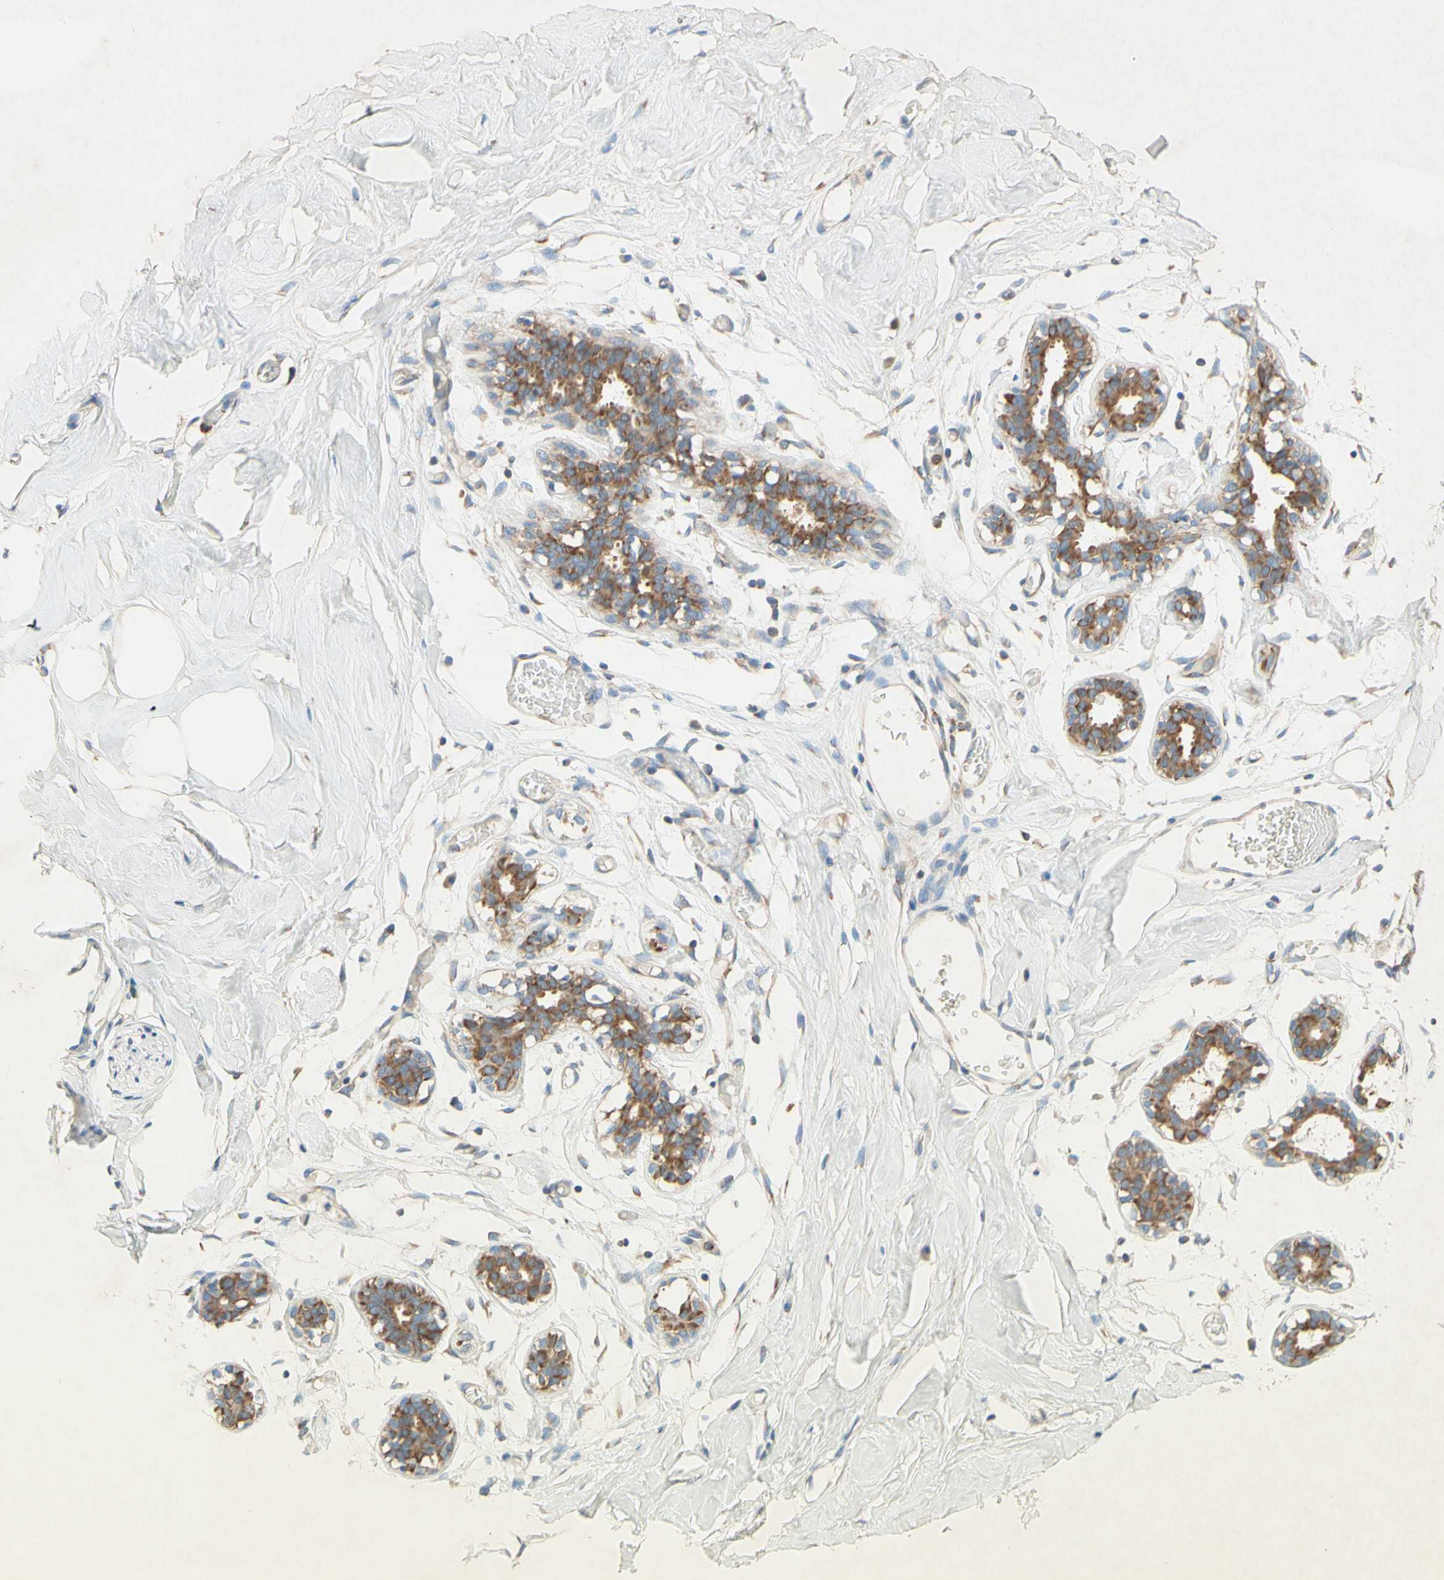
{"staining": {"intensity": "negative", "quantity": "none", "location": "none"}, "tissue": "adipose tissue", "cell_type": "Adipocytes", "image_type": "normal", "snomed": [{"axis": "morphology", "description": "Normal tissue, NOS"}, {"axis": "topography", "description": "Breast"}, {"axis": "topography", "description": "Adipose tissue"}], "caption": "Adipocytes show no significant expression in normal adipose tissue. (Stains: DAB (3,3'-diaminobenzidine) immunohistochemistry (IHC) with hematoxylin counter stain, Microscopy: brightfield microscopy at high magnification).", "gene": "PABPC1", "patient": {"sex": "female", "age": 25}}